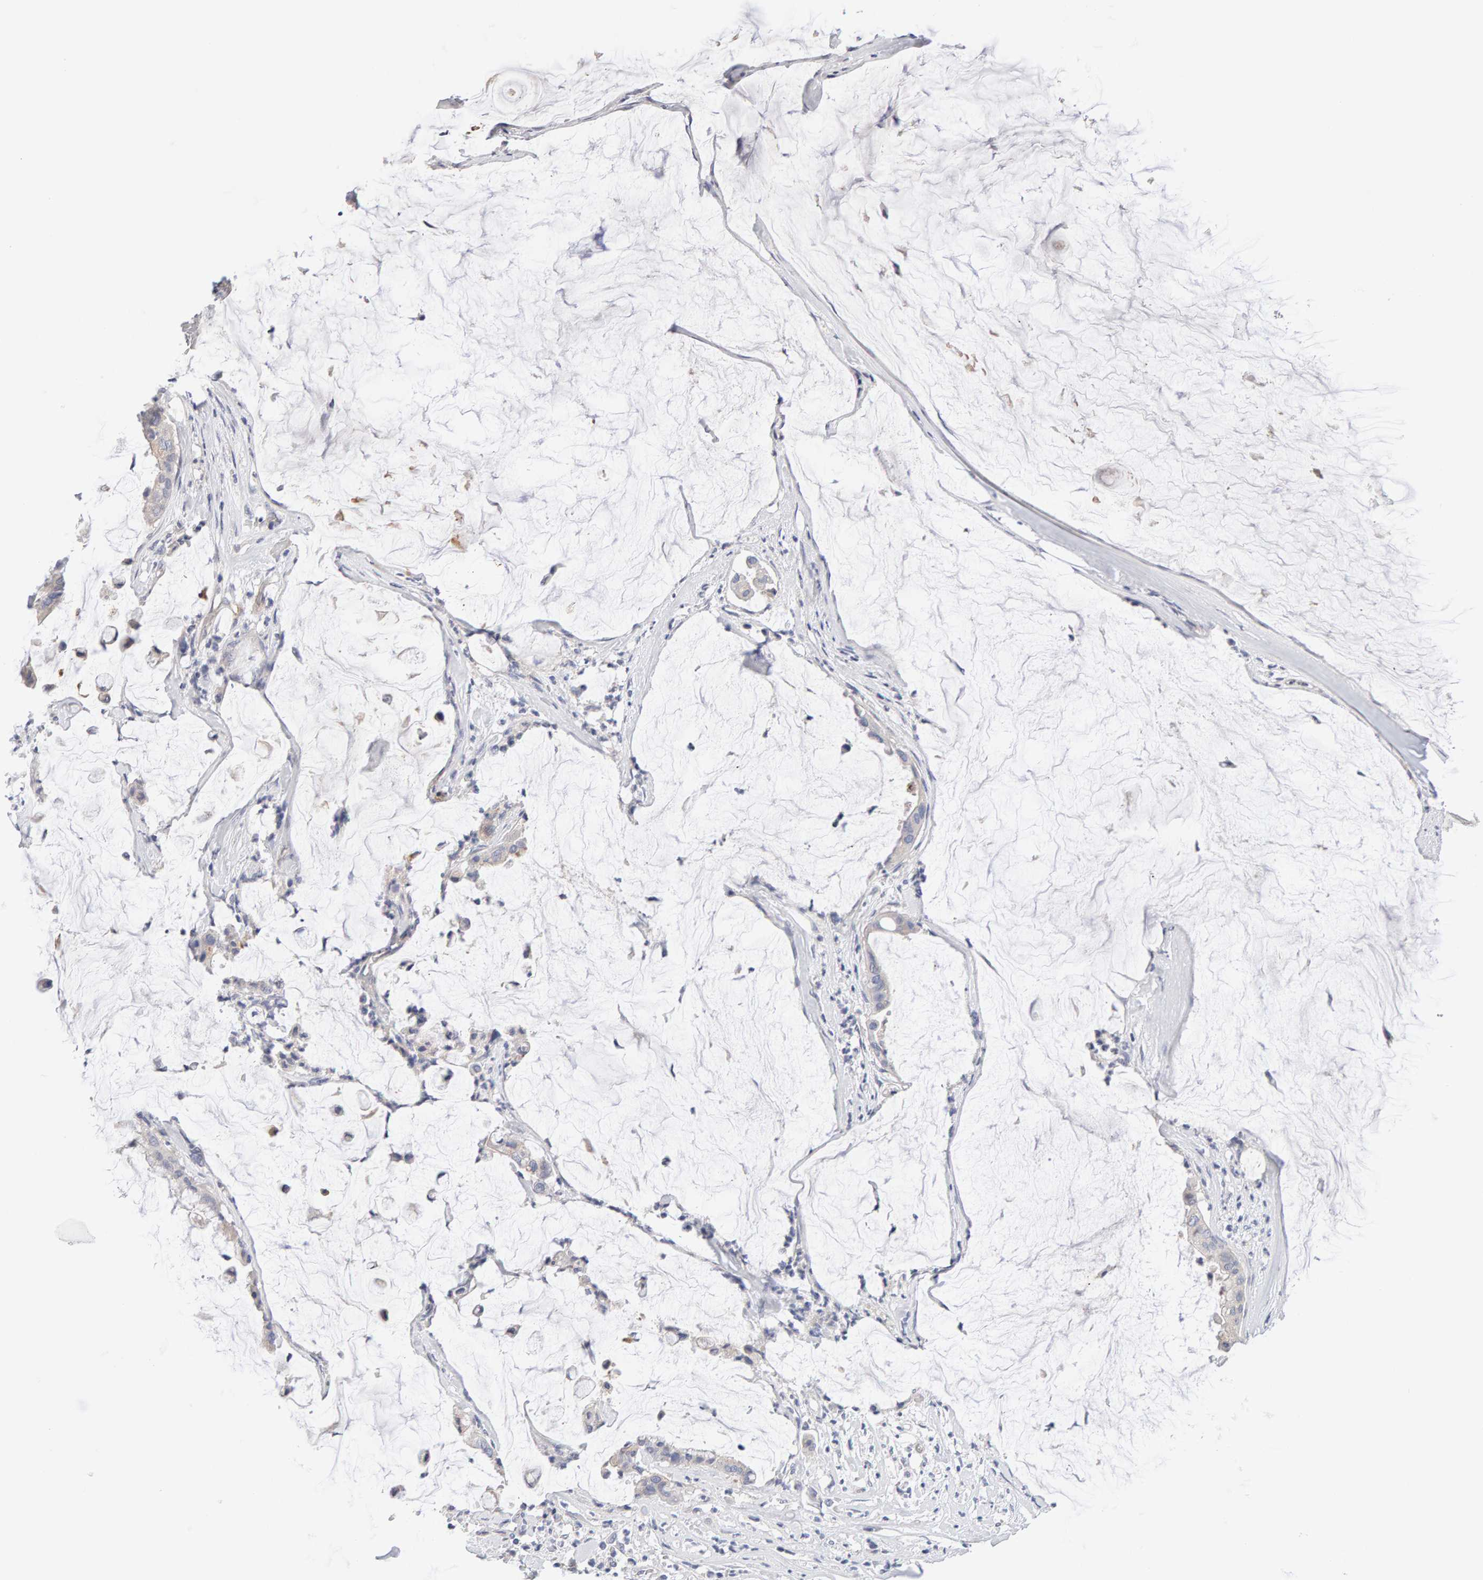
{"staining": {"intensity": "weak", "quantity": "<25%", "location": "cytoplasmic/membranous"}, "tissue": "pancreatic cancer", "cell_type": "Tumor cells", "image_type": "cancer", "snomed": [{"axis": "morphology", "description": "Adenocarcinoma, NOS"}, {"axis": "topography", "description": "Pancreas"}], "caption": "Pancreatic cancer (adenocarcinoma) stained for a protein using immunohistochemistry exhibits no staining tumor cells.", "gene": "METRNL", "patient": {"sex": "male", "age": 41}}